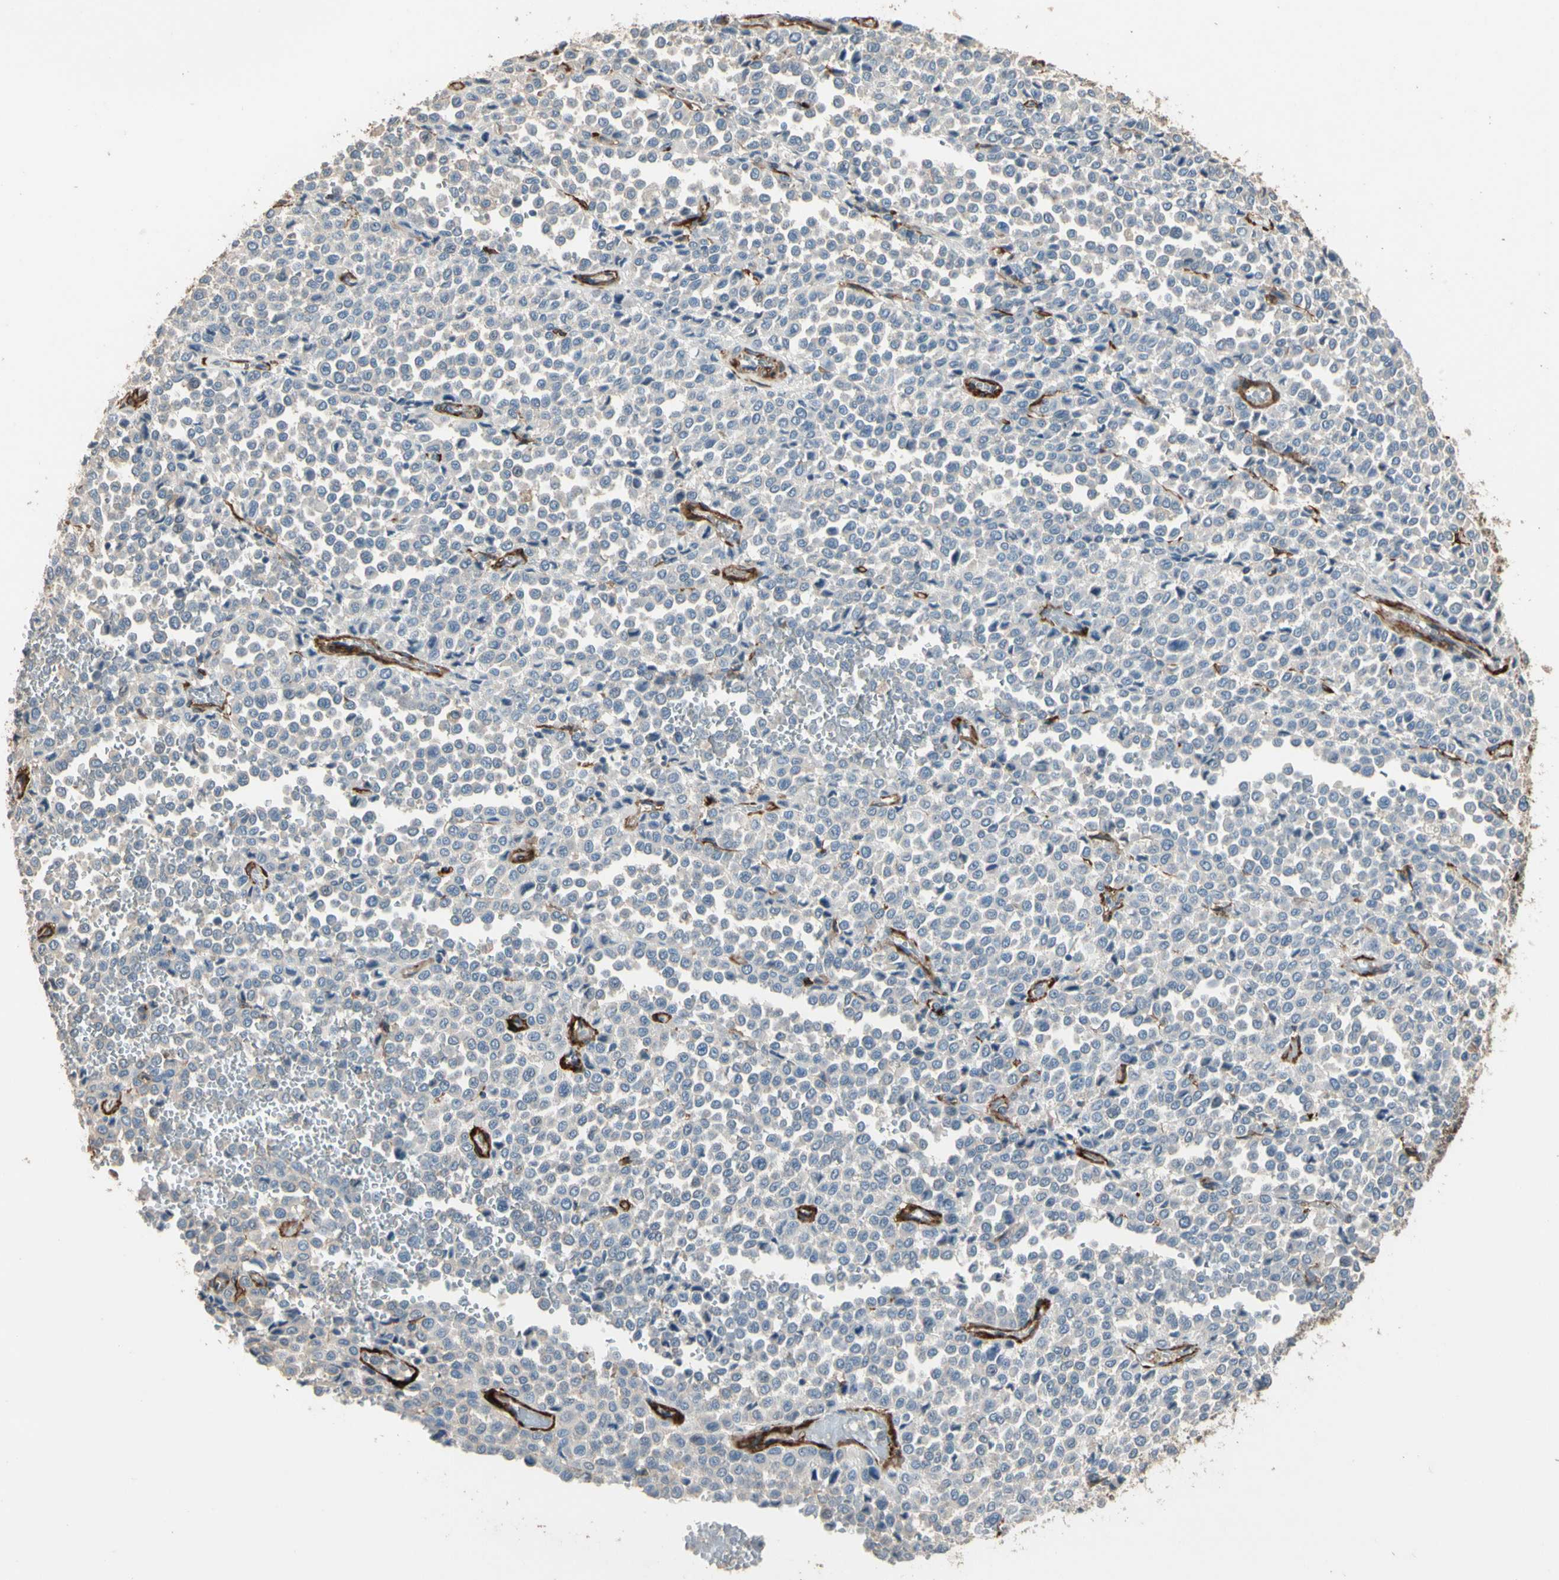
{"staining": {"intensity": "weak", "quantity": "25%-75%", "location": "cytoplasmic/membranous"}, "tissue": "melanoma", "cell_type": "Tumor cells", "image_type": "cancer", "snomed": [{"axis": "morphology", "description": "Malignant melanoma, Metastatic site"}, {"axis": "topography", "description": "Pancreas"}], "caption": "IHC photomicrograph of neoplastic tissue: human malignant melanoma (metastatic site) stained using IHC exhibits low levels of weak protein expression localized specifically in the cytoplasmic/membranous of tumor cells, appearing as a cytoplasmic/membranous brown color.", "gene": "SUSD2", "patient": {"sex": "female", "age": 30}}